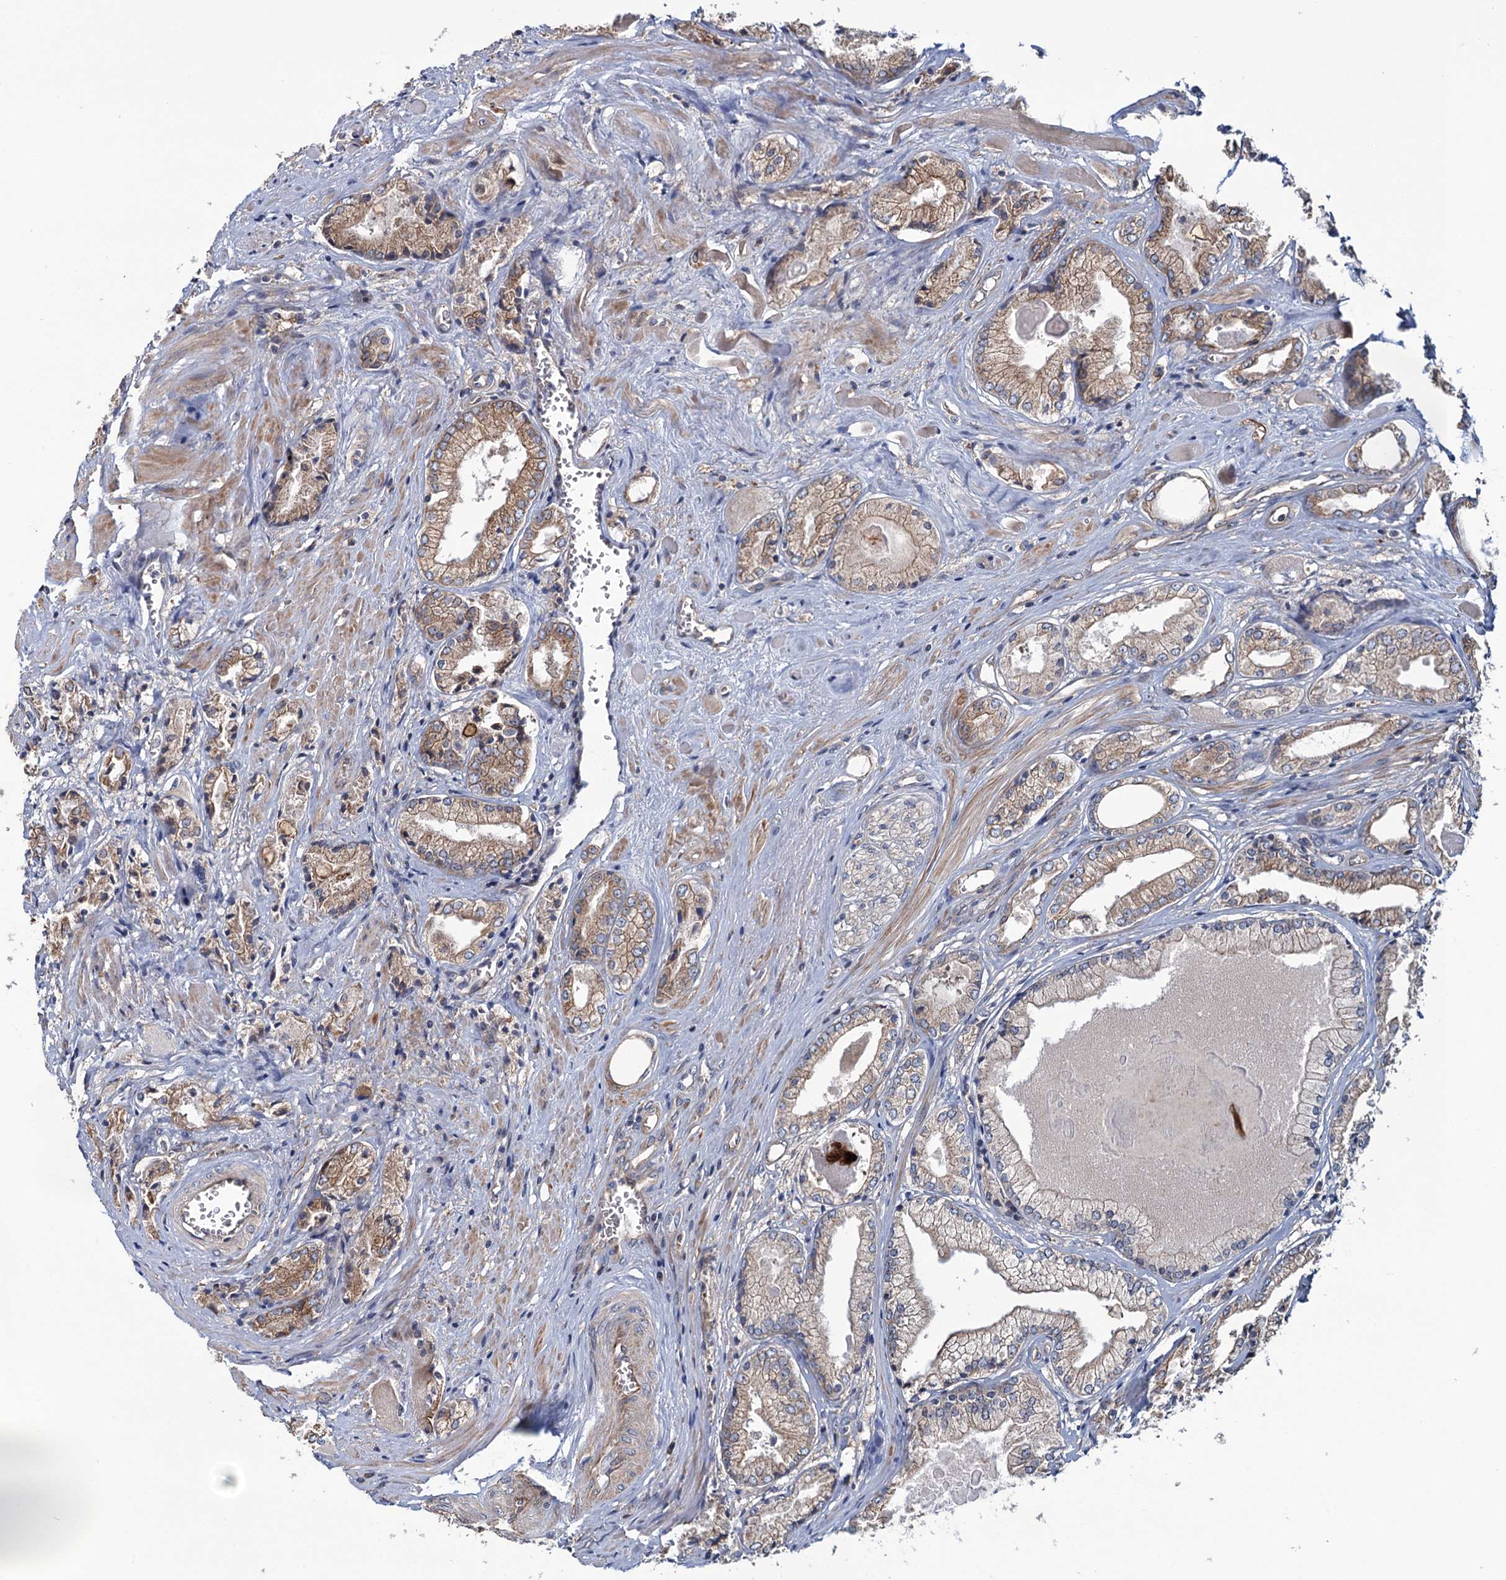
{"staining": {"intensity": "moderate", "quantity": "25%-75%", "location": "cytoplasmic/membranous"}, "tissue": "prostate cancer", "cell_type": "Tumor cells", "image_type": "cancer", "snomed": [{"axis": "morphology", "description": "Adenocarcinoma, Low grade"}, {"axis": "topography", "description": "Prostate"}], "caption": "The histopathology image reveals immunohistochemical staining of adenocarcinoma (low-grade) (prostate). There is moderate cytoplasmic/membranous positivity is seen in approximately 25%-75% of tumor cells.", "gene": "MTRR", "patient": {"sex": "male", "age": 60}}